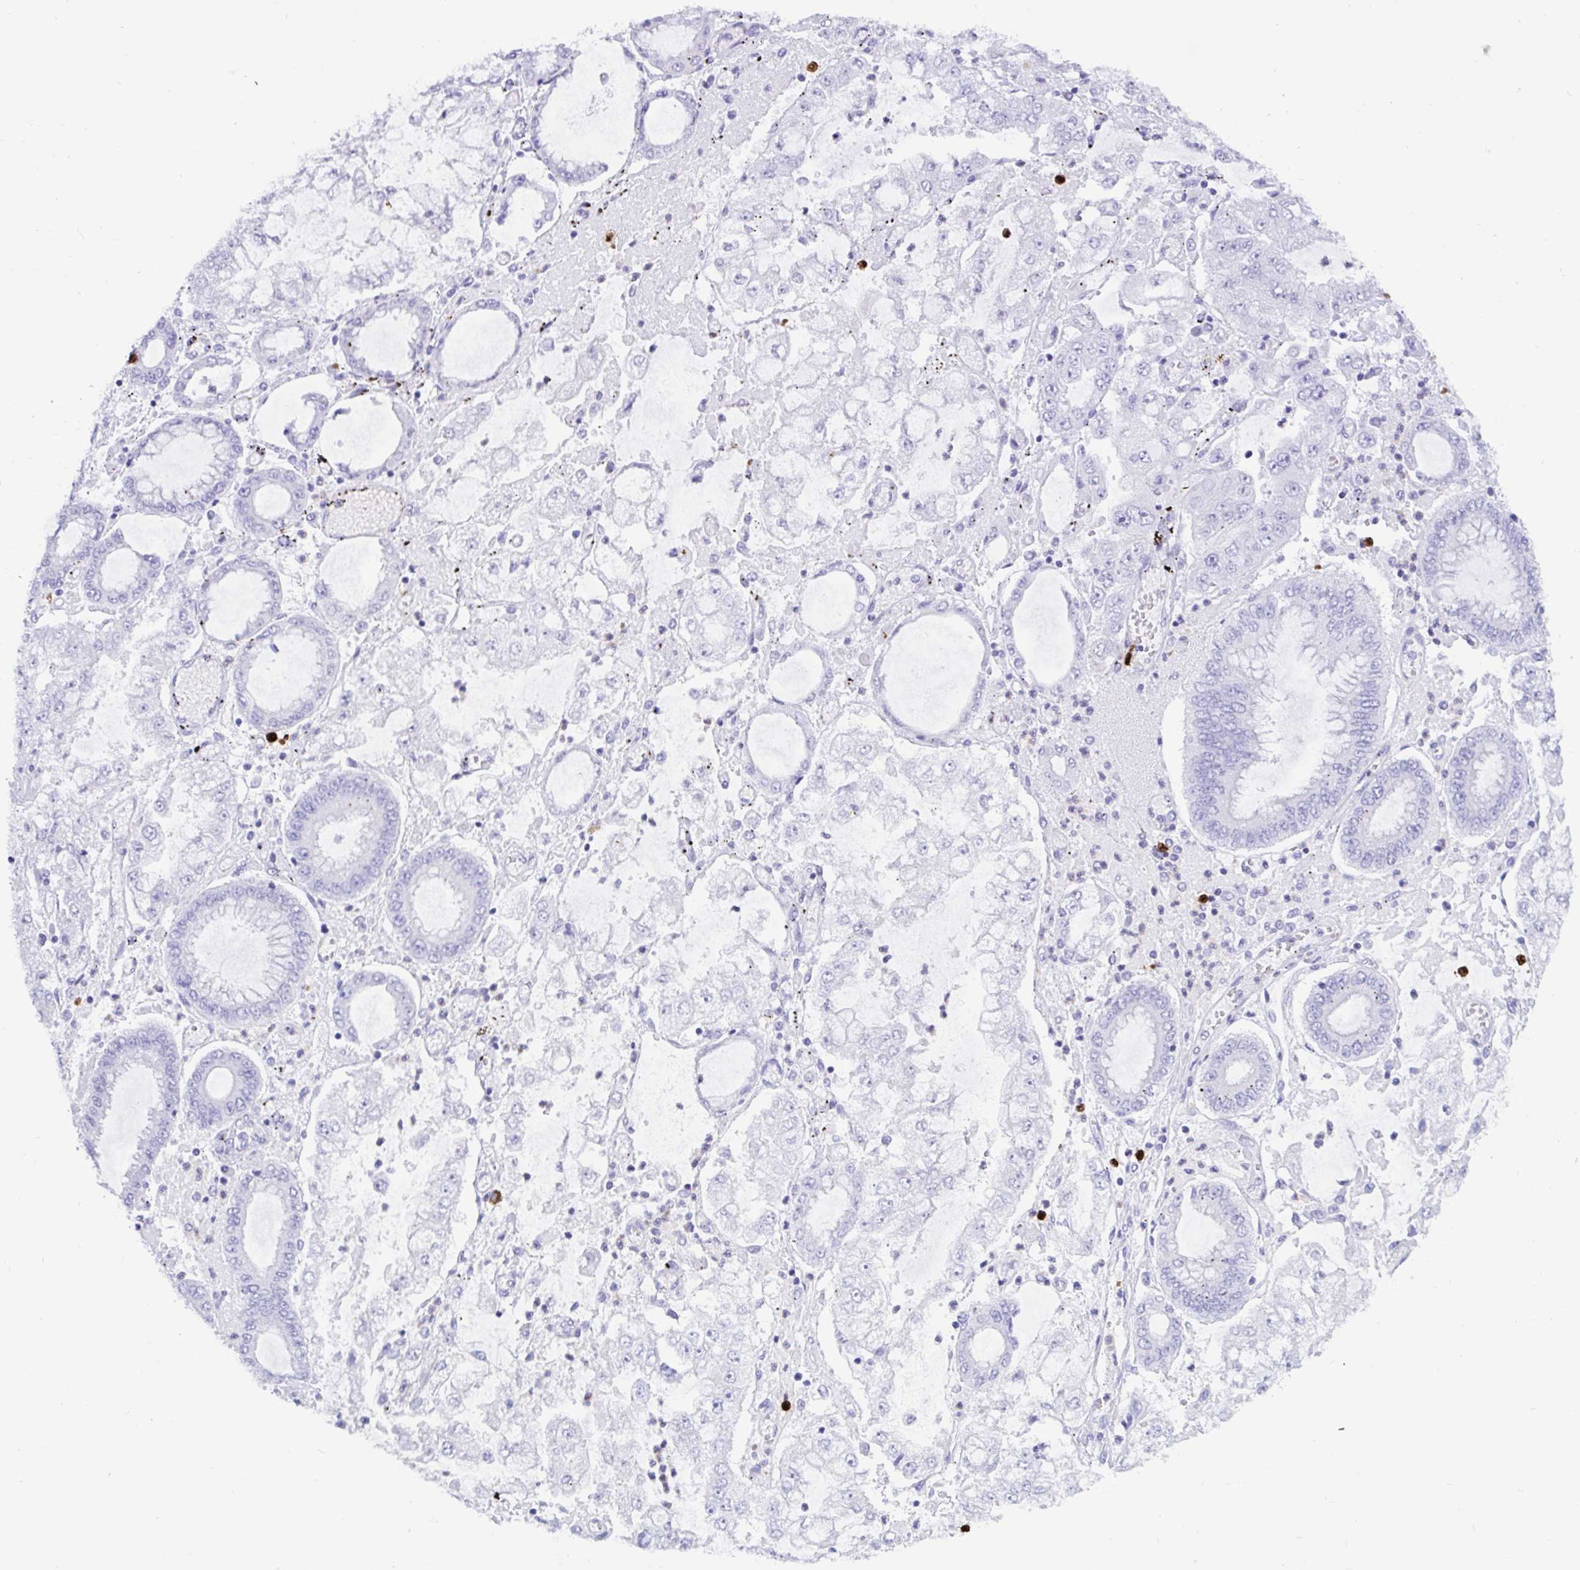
{"staining": {"intensity": "negative", "quantity": "none", "location": "none"}, "tissue": "stomach cancer", "cell_type": "Tumor cells", "image_type": "cancer", "snomed": [{"axis": "morphology", "description": "Adenocarcinoma, NOS"}, {"axis": "topography", "description": "Stomach"}], "caption": "An IHC photomicrograph of stomach cancer is shown. There is no staining in tumor cells of stomach cancer.", "gene": "RNASE3", "patient": {"sex": "male", "age": 76}}